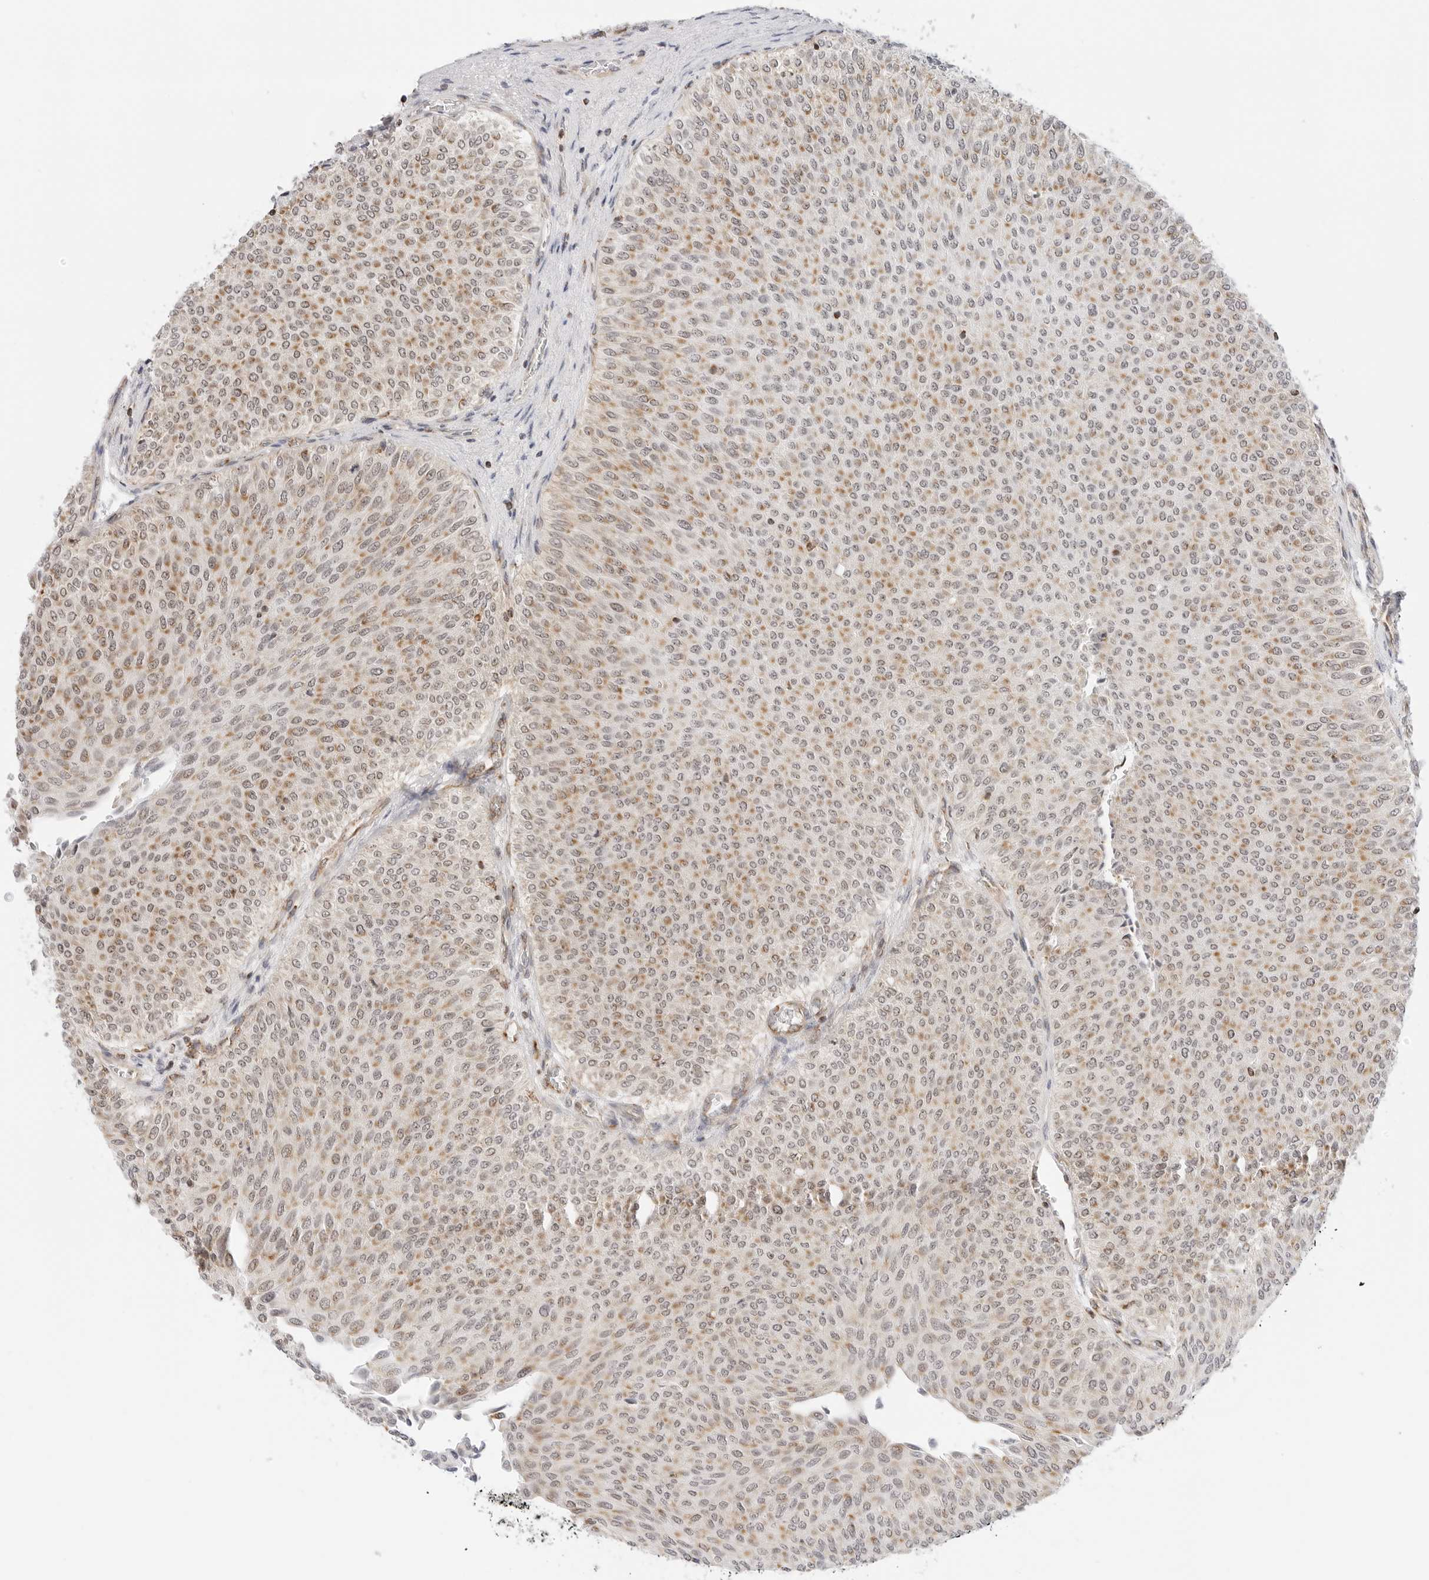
{"staining": {"intensity": "moderate", "quantity": "25%-75%", "location": "cytoplasmic/membranous"}, "tissue": "urothelial cancer", "cell_type": "Tumor cells", "image_type": "cancer", "snomed": [{"axis": "morphology", "description": "Urothelial carcinoma, Low grade"}, {"axis": "topography", "description": "Urinary bladder"}], "caption": "Immunohistochemistry (IHC) of human low-grade urothelial carcinoma shows medium levels of moderate cytoplasmic/membranous expression in about 25%-75% of tumor cells.", "gene": "GORAB", "patient": {"sex": "male", "age": 78}}